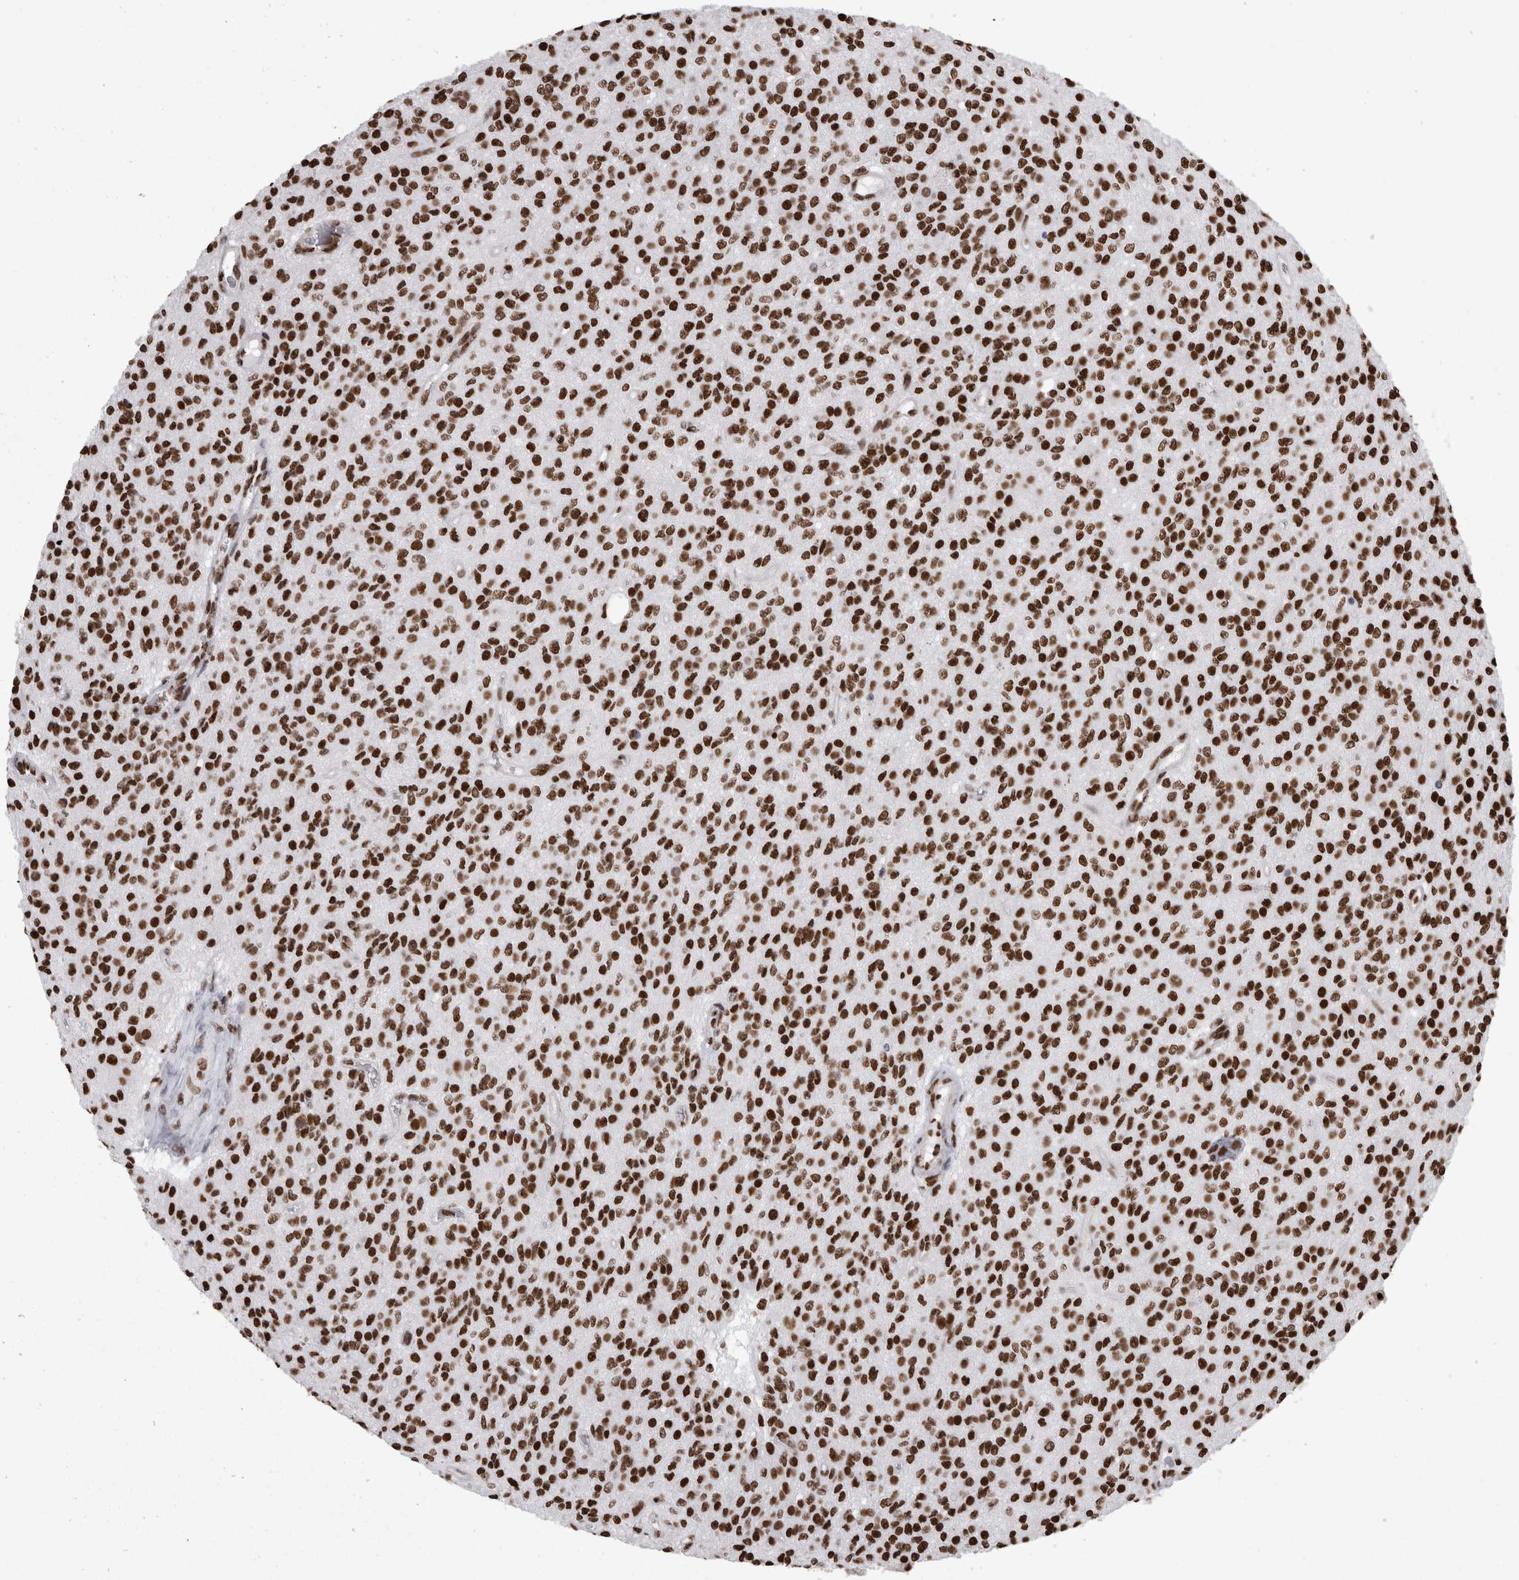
{"staining": {"intensity": "strong", "quantity": ">75%", "location": "nuclear"}, "tissue": "glioma", "cell_type": "Tumor cells", "image_type": "cancer", "snomed": [{"axis": "morphology", "description": "Glioma, malignant, High grade"}, {"axis": "topography", "description": "Brain"}], "caption": "Human high-grade glioma (malignant) stained for a protein (brown) exhibits strong nuclear positive staining in about >75% of tumor cells.", "gene": "HNRNPM", "patient": {"sex": "male", "age": 34}}